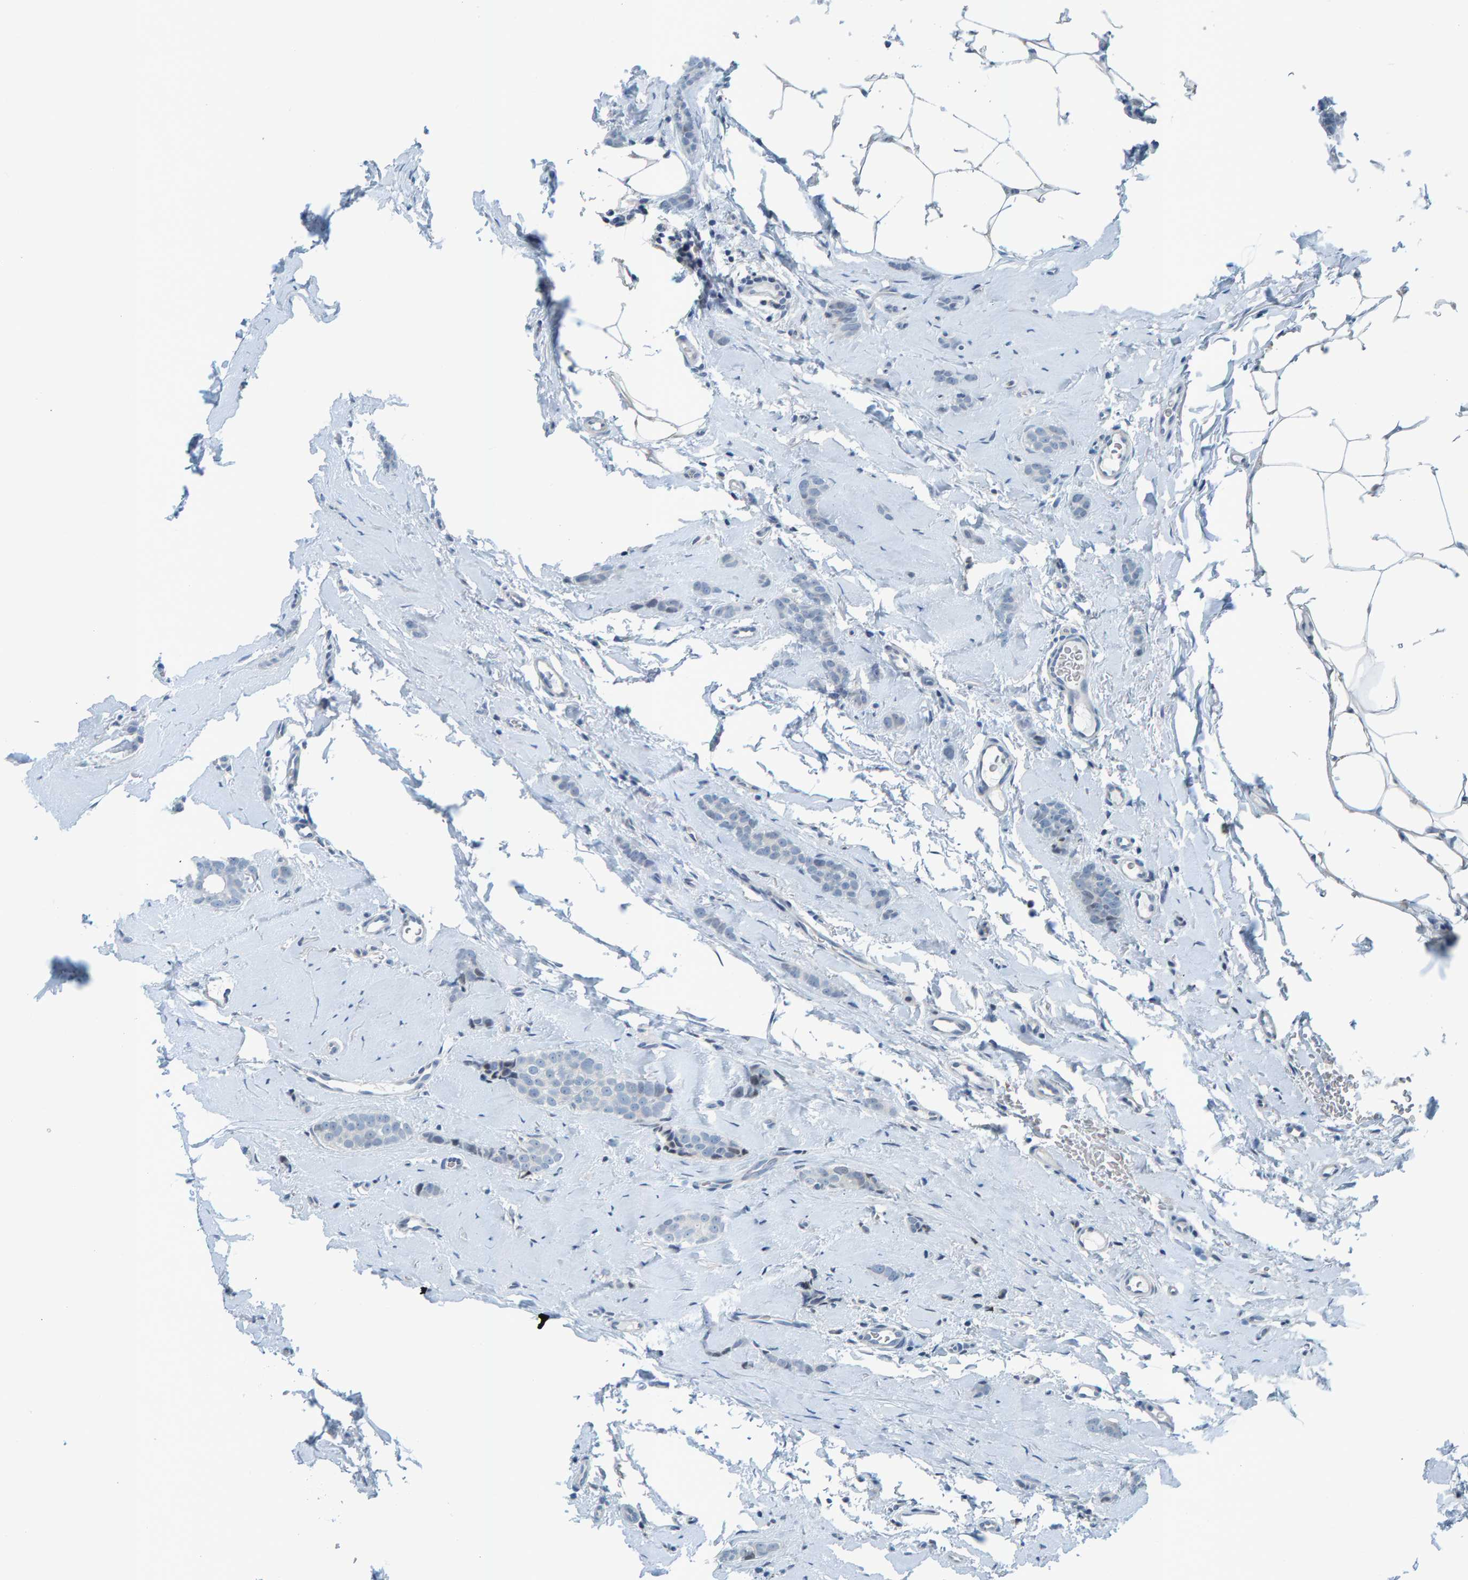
{"staining": {"intensity": "negative", "quantity": "none", "location": "none"}, "tissue": "breast cancer", "cell_type": "Tumor cells", "image_type": "cancer", "snomed": [{"axis": "morphology", "description": "Lobular carcinoma"}, {"axis": "topography", "description": "Skin"}, {"axis": "topography", "description": "Breast"}], "caption": "Protein analysis of breast lobular carcinoma shows no significant expression in tumor cells.", "gene": "CNP", "patient": {"sex": "female", "age": 46}}